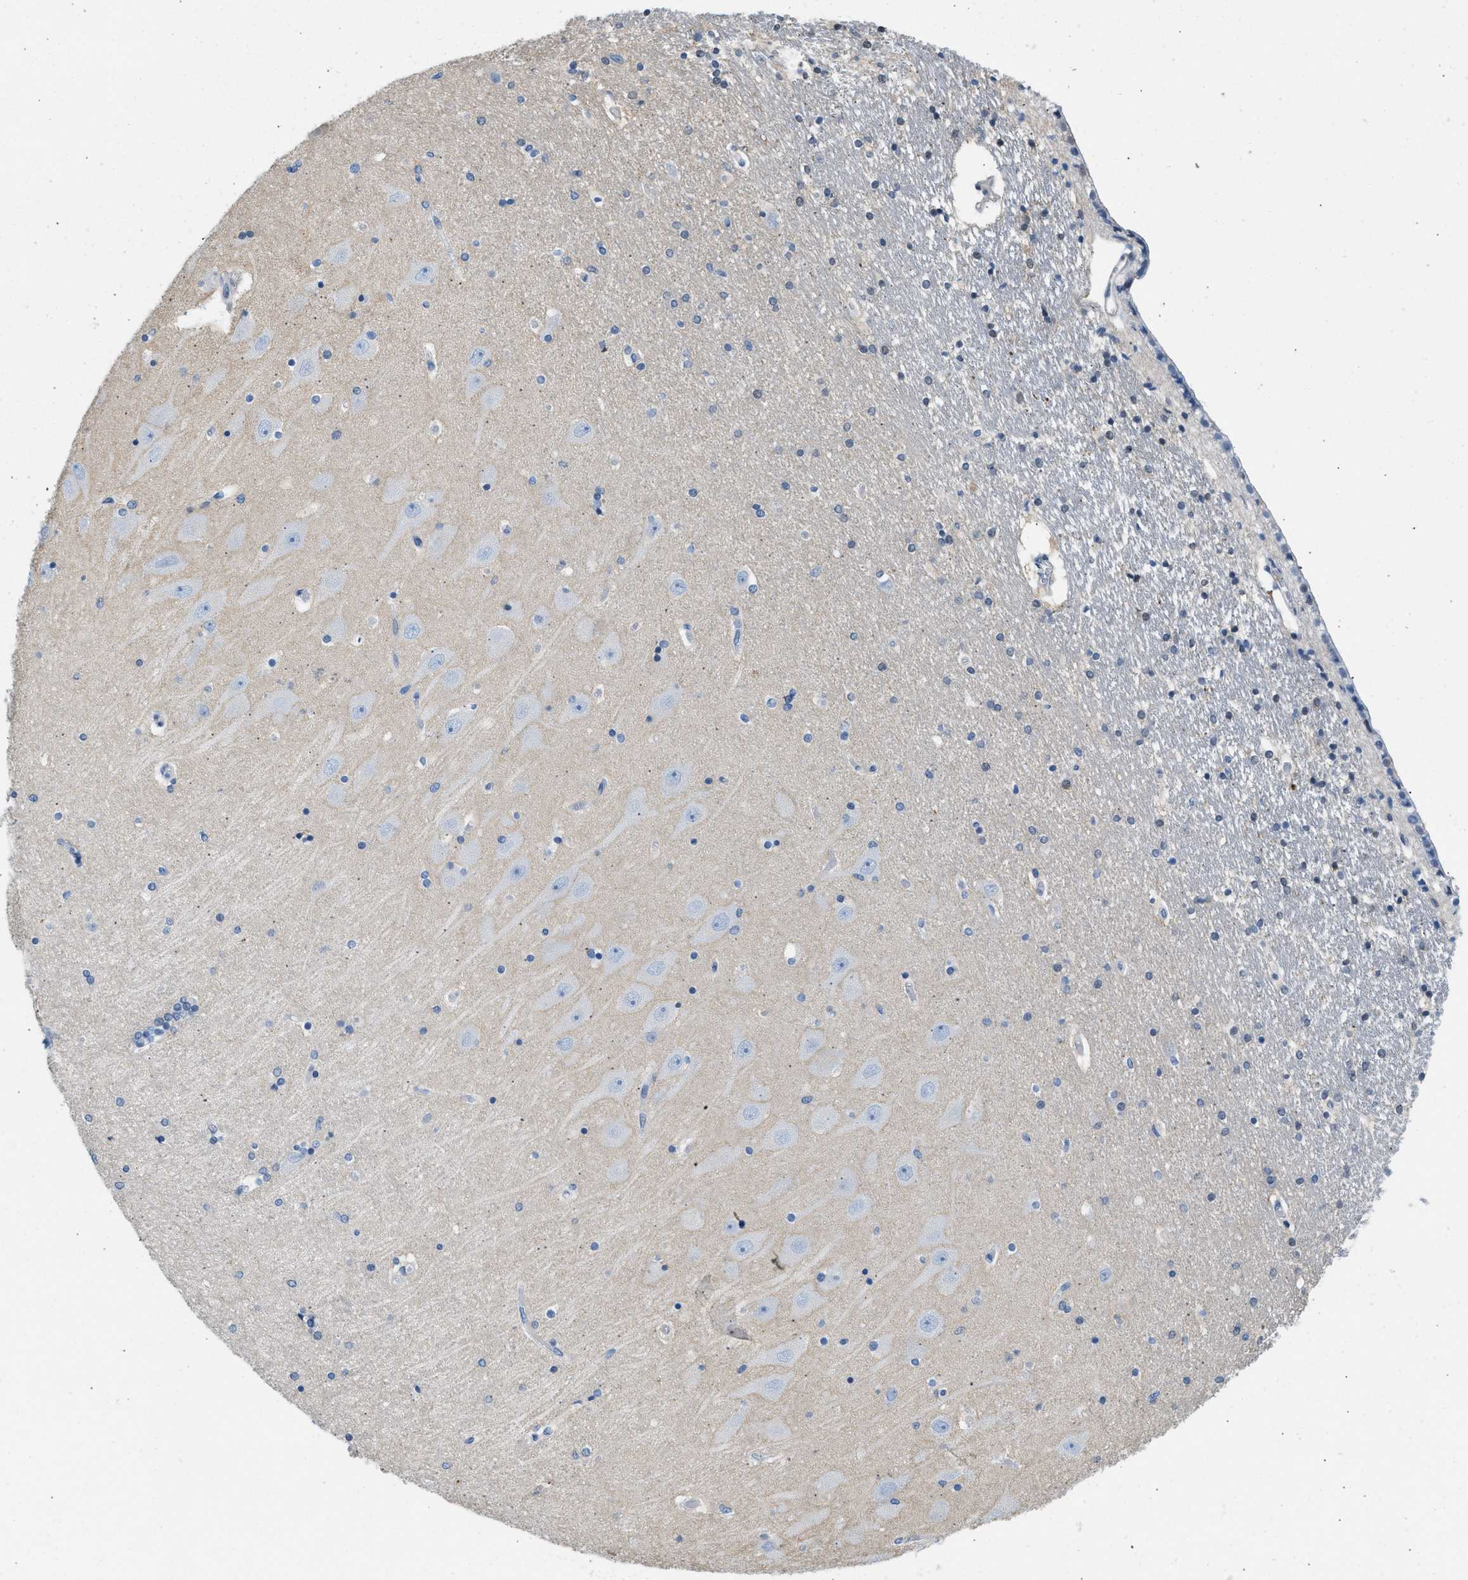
{"staining": {"intensity": "negative", "quantity": "none", "location": "none"}, "tissue": "hippocampus", "cell_type": "Glial cells", "image_type": "normal", "snomed": [{"axis": "morphology", "description": "Normal tissue, NOS"}, {"axis": "topography", "description": "Hippocampus"}], "caption": "An IHC image of benign hippocampus is shown. There is no staining in glial cells of hippocampus.", "gene": "SPAM1", "patient": {"sex": "female", "age": 54}}